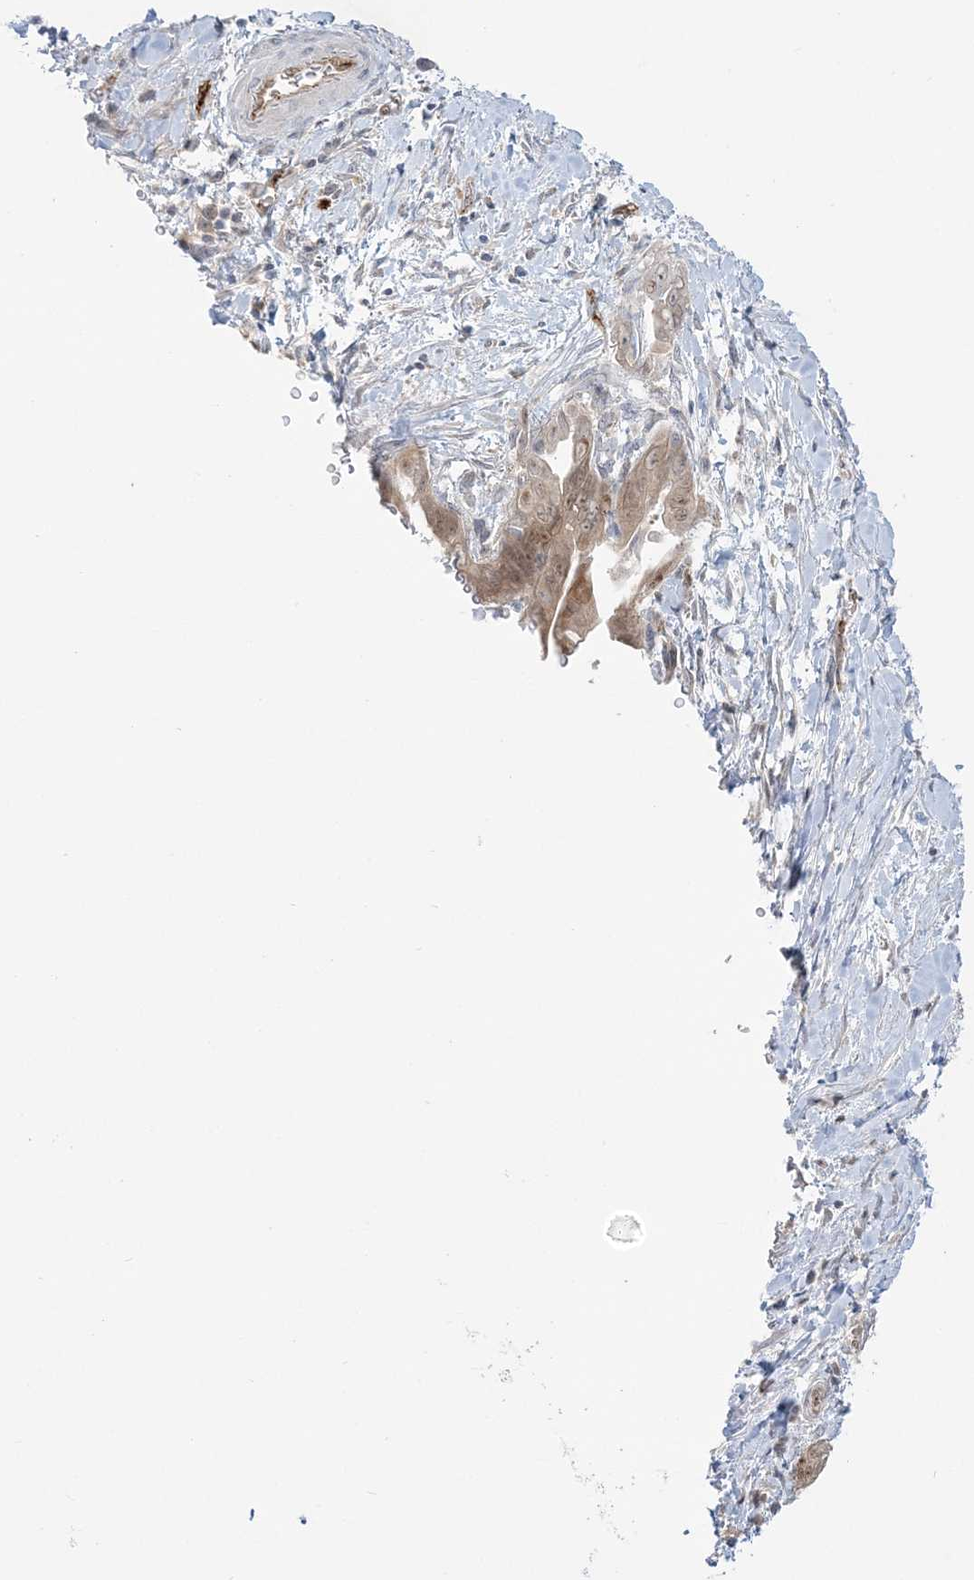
{"staining": {"intensity": "moderate", "quantity": ">75%", "location": "cytoplasmic/membranous,nuclear"}, "tissue": "pancreatic cancer", "cell_type": "Tumor cells", "image_type": "cancer", "snomed": [{"axis": "morphology", "description": "Adenocarcinoma, NOS"}, {"axis": "topography", "description": "Pancreas"}], "caption": "There is medium levels of moderate cytoplasmic/membranous and nuclear staining in tumor cells of pancreatic adenocarcinoma, as demonstrated by immunohistochemical staining (brown color).", "gene": "INPP1", "patient": {"sex": "male", "age": 75}}